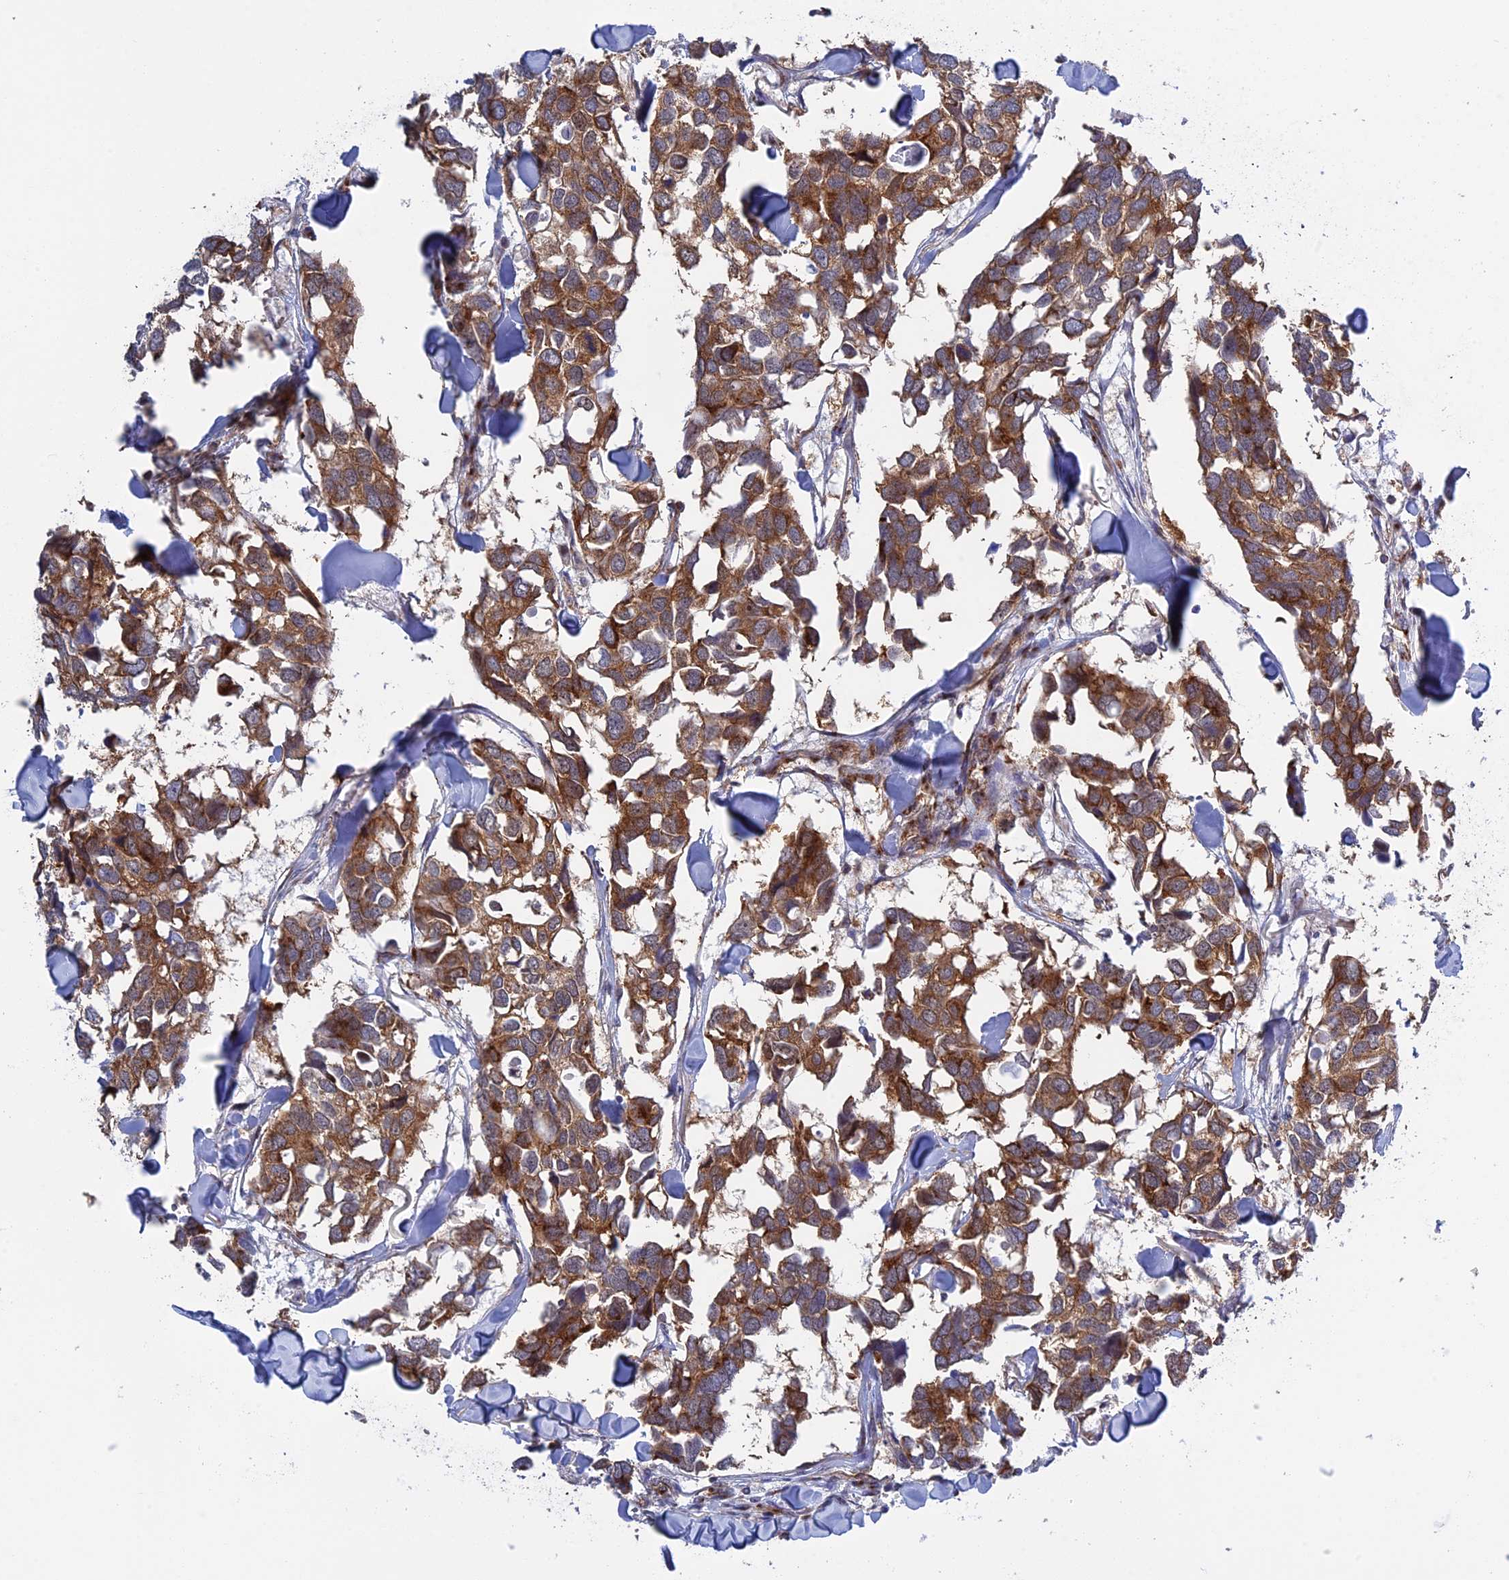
{"staining": {"intensity": "moderate", "quantity": ">75%", "location": "cytoplasmic/membranous"}, "tissue": "breast cancer", "cell_type": "Tumor cells", "image_type": "cancer", "snomed": [{"axis": "morphology", "description": "Duct carcinoma"}, {"axis": "topography", "description": "Breast"}], "caption": "Moderate cytoplasmic/membranous protein expression is present in about >75% of tumor cells in breast intraductal carcinoma. (Brightfield microscopy of DAB IHC at high magnification).", "gene": "CLINT1", "patient": {"sex": "female", "age": 83}}